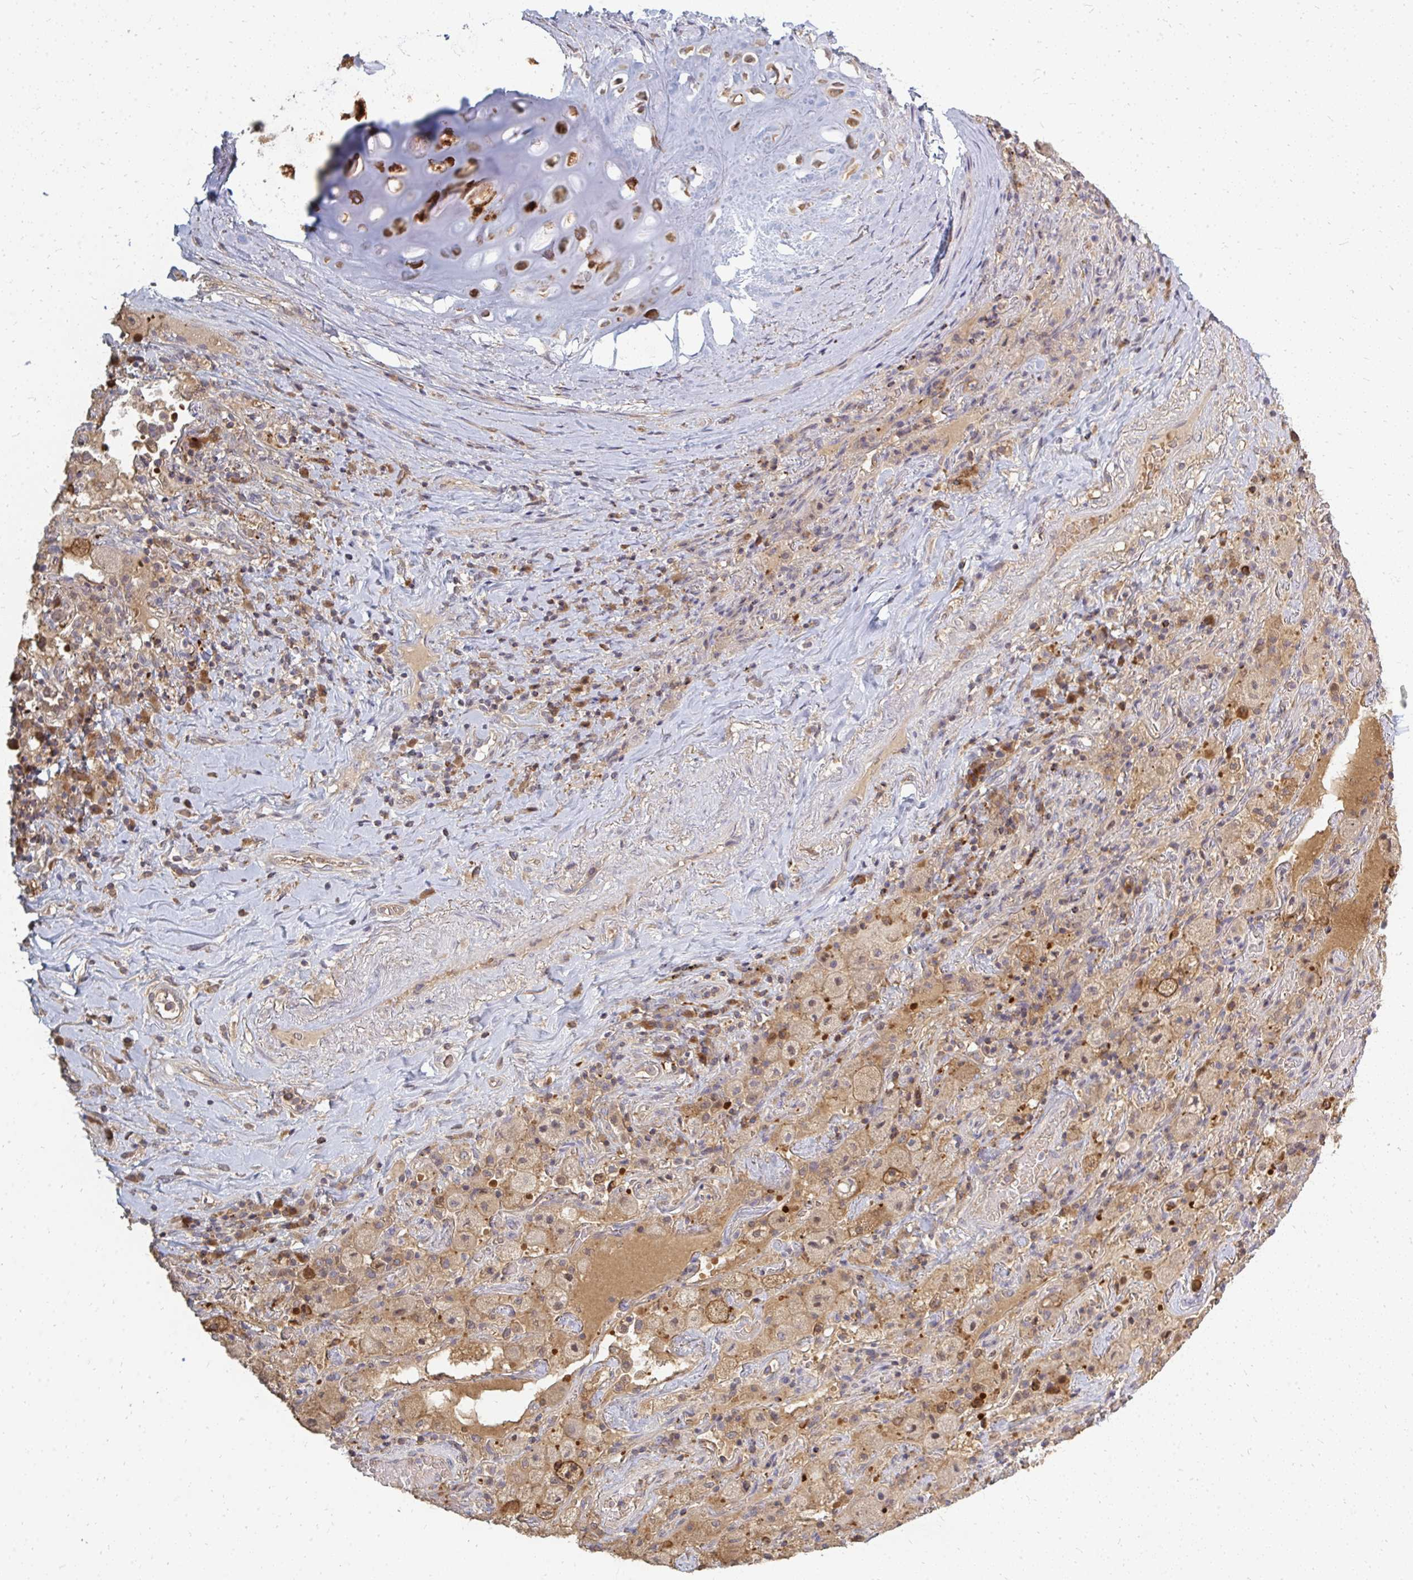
{"staining": {"intensity": "weak", "quantity": ">75%", "location": "cytoplasmic/membranous"}, "tissue": "adipose tissue", "cell_type": "Adipocytes", "image_type": "normal", "snomed": [{"axis": "morphology", "description": "Normal tissue, NOS"}, {"axis": "topography", "description": "Cartilage tissue"}, {"axis": "topography", "description": "Bronchus"}], "caption": "This histopathology image reveals immunohistochemistry staining of benign adipose tissue, with low weak cytoplasmic/membranous staining in approximately >75% of adipocytes.", "gene": "ZNF285", "patient": {"sex": "male", "age": 64}}